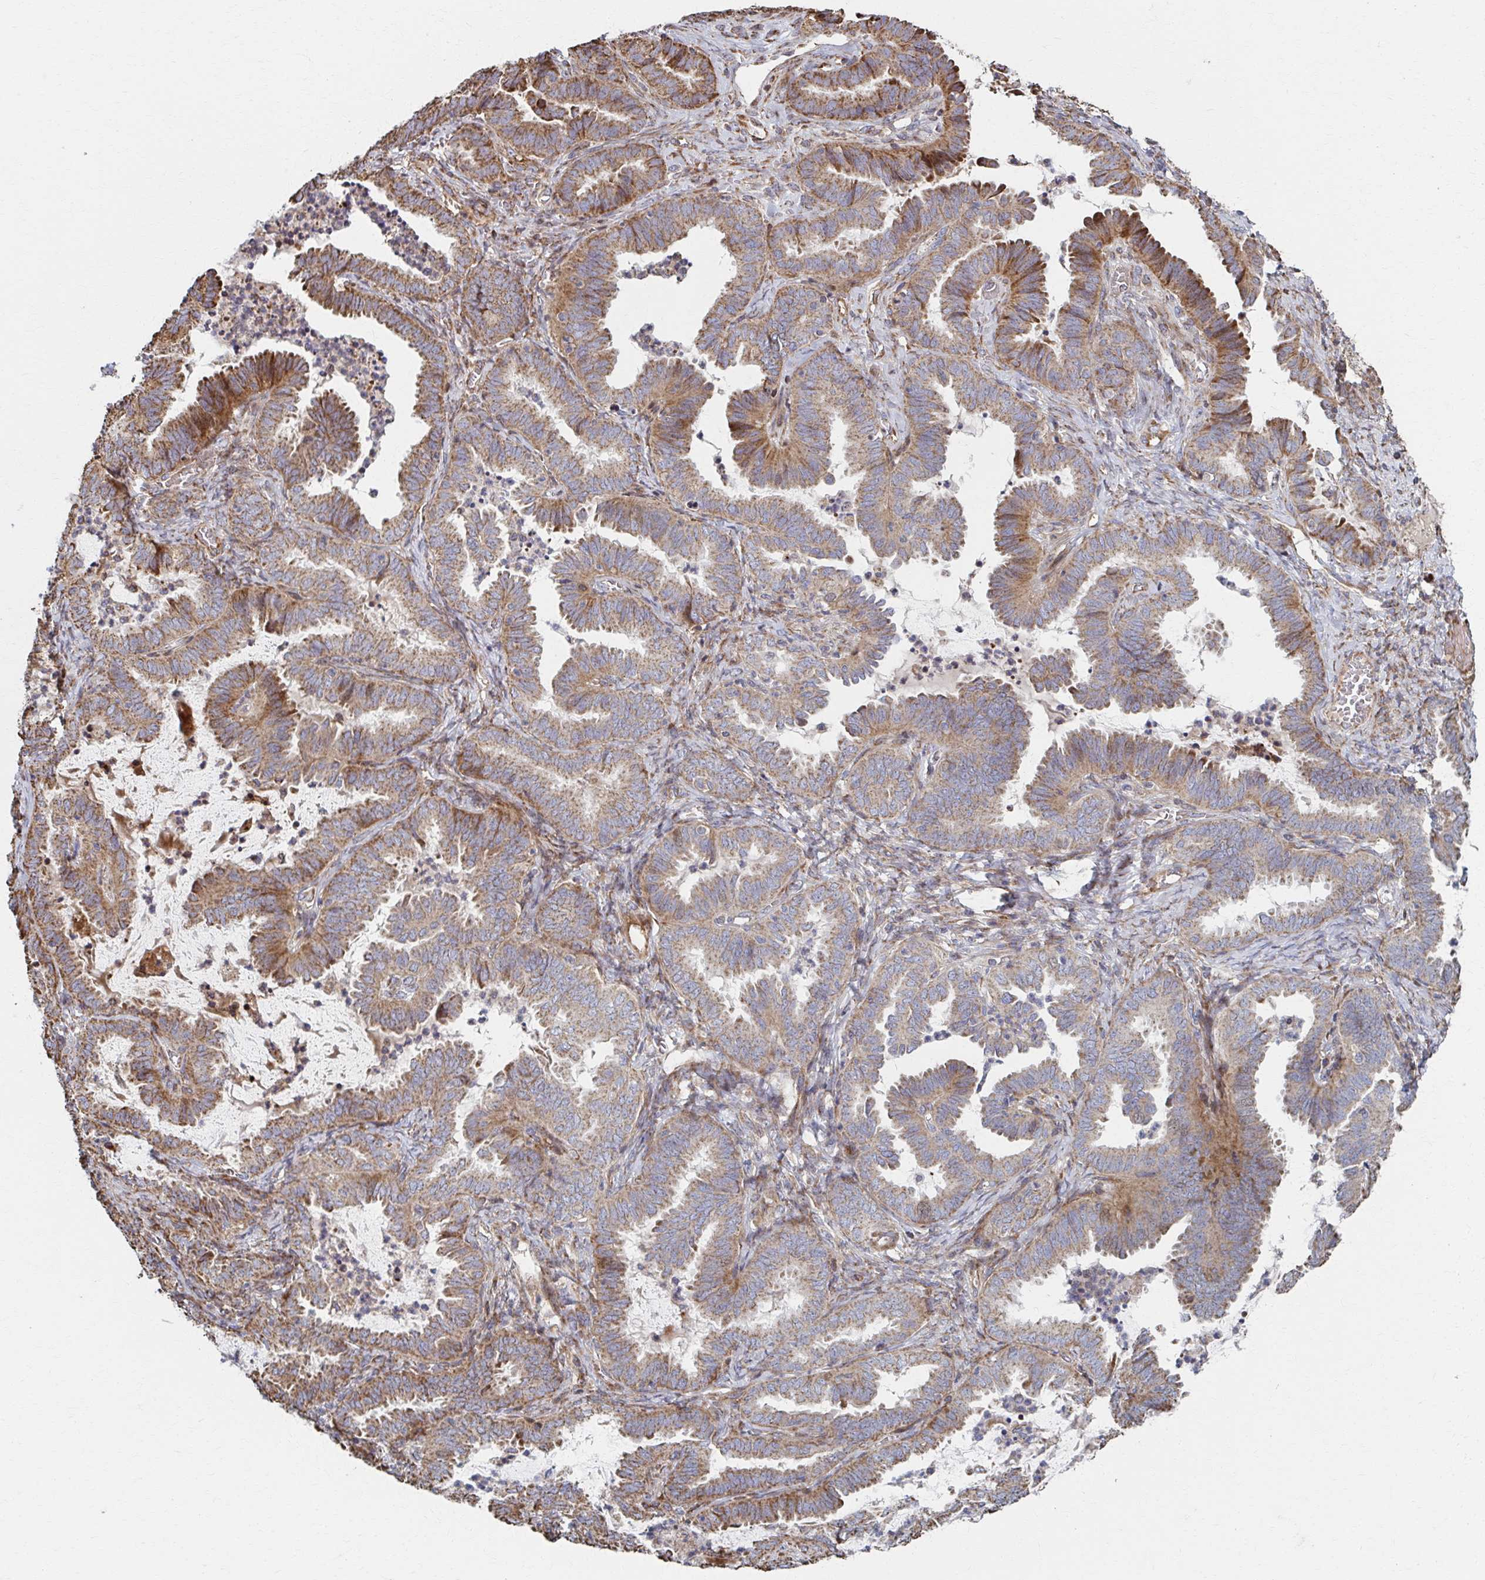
{"staining": {"intensity": "moderate", "quantity": ">75%", "location": "cytoplasmic/membranous"}, "tissue": "ovarian cancer", "cell_type": "Tumor cells", "image_type": "cancer", "snomed": [{"axis": "morphology", "description": "Carcinoma, endometroid"}, {"axis": "topography", "description": "Ovary"}], "caption": "Protein staining of ovarian cancer tissue reveals moderate cytoplasmic/membranous expression in approximately >75% of tumor cells.", "gene": "SAT1", "patient": {"sex": "female", "age": 70}}